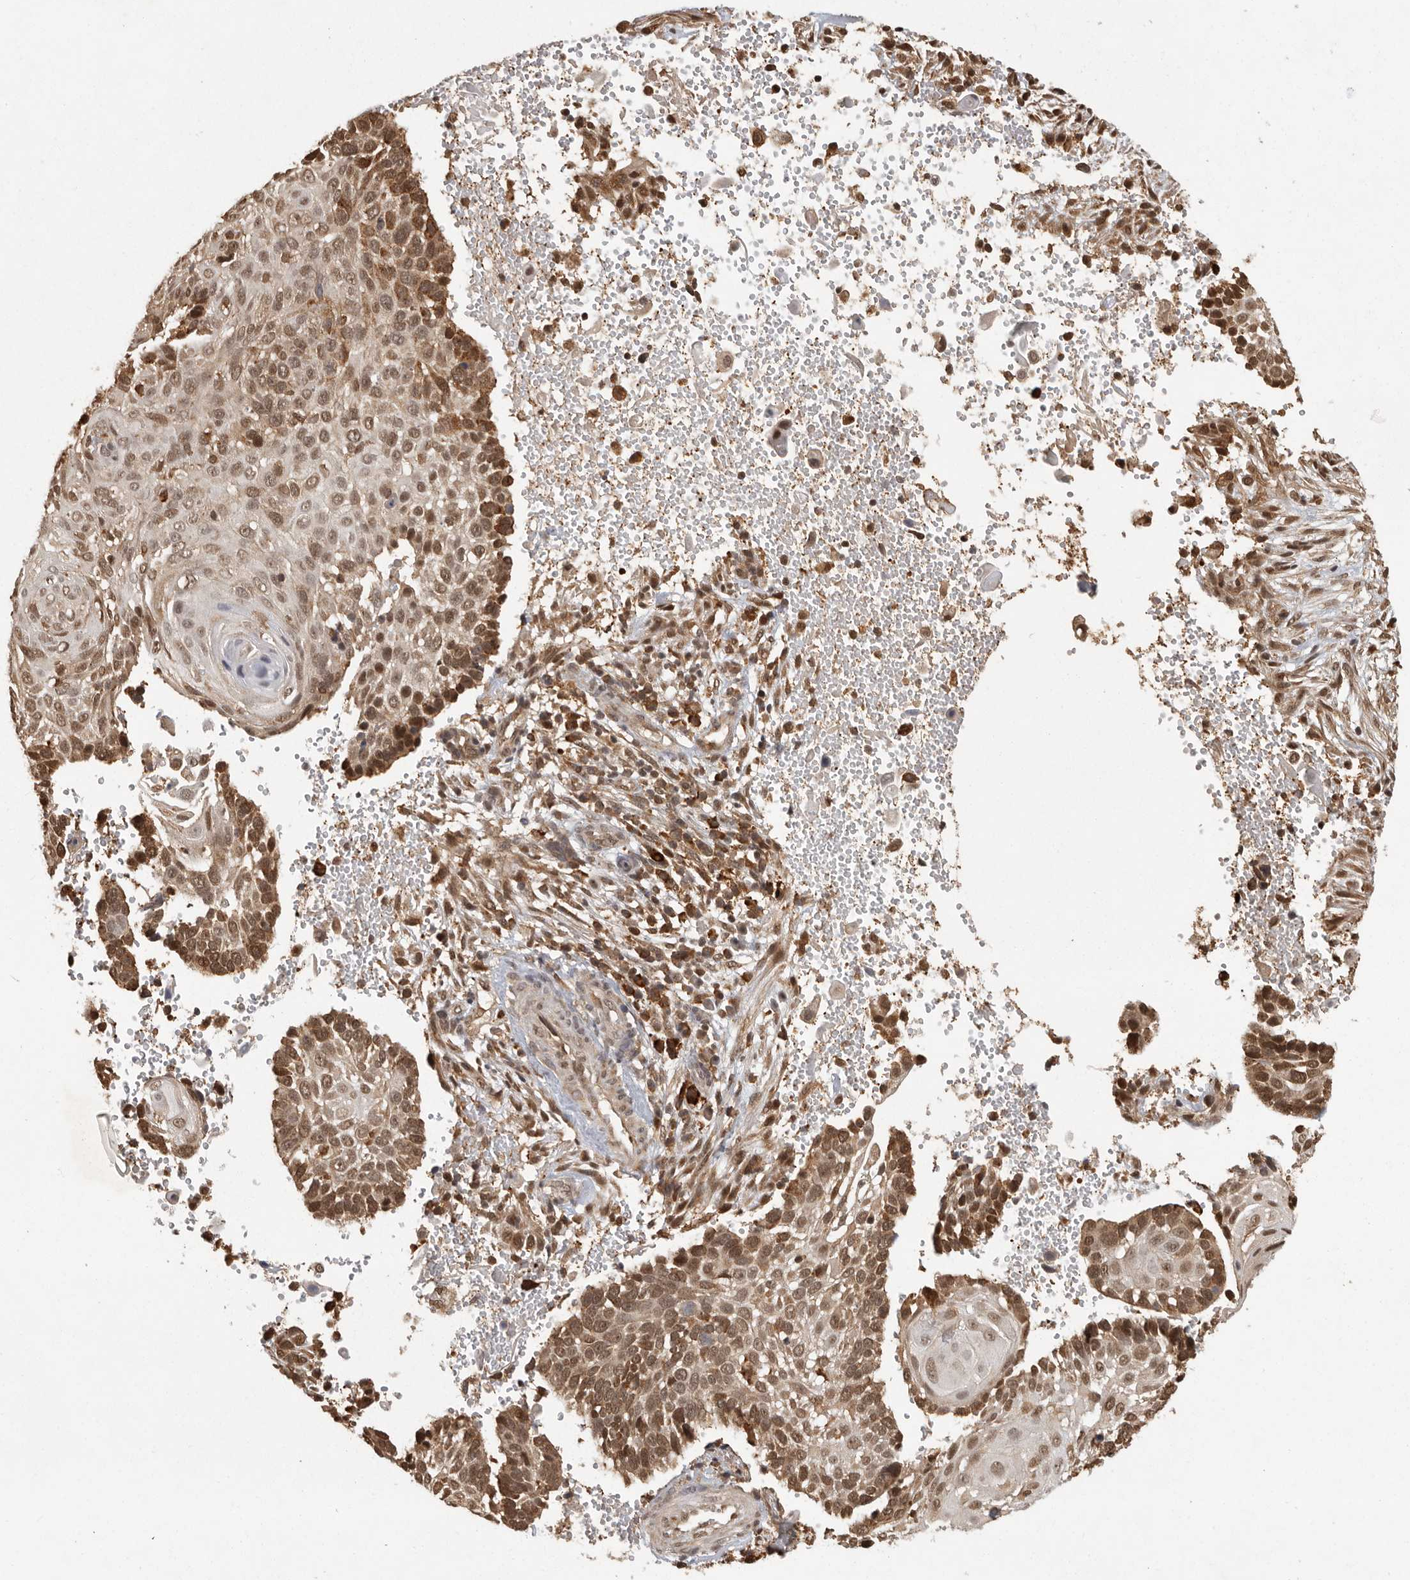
{"staining": {"intensity": "moderate", "quantity": ">75%", "location": "cytoplasmic/membranous,nuclear"}, "tissue": "cervical cancer", "cell_type": "Tumor cells", "image_type": "cancer", "snomed": [{"axis": "morphology", "description": "Squamous cell carcinoma, NOS"}, {"axis": "topography", "description": "Cervix"}], "caption": "Protein expression analysis of human cervical cancer reveals moderate cytoplasmic/membranous and nuclear positivity in about >75% of tumor cells.", "gene": "ZNF83", "patient": {"sex": "female", "age": 74}}